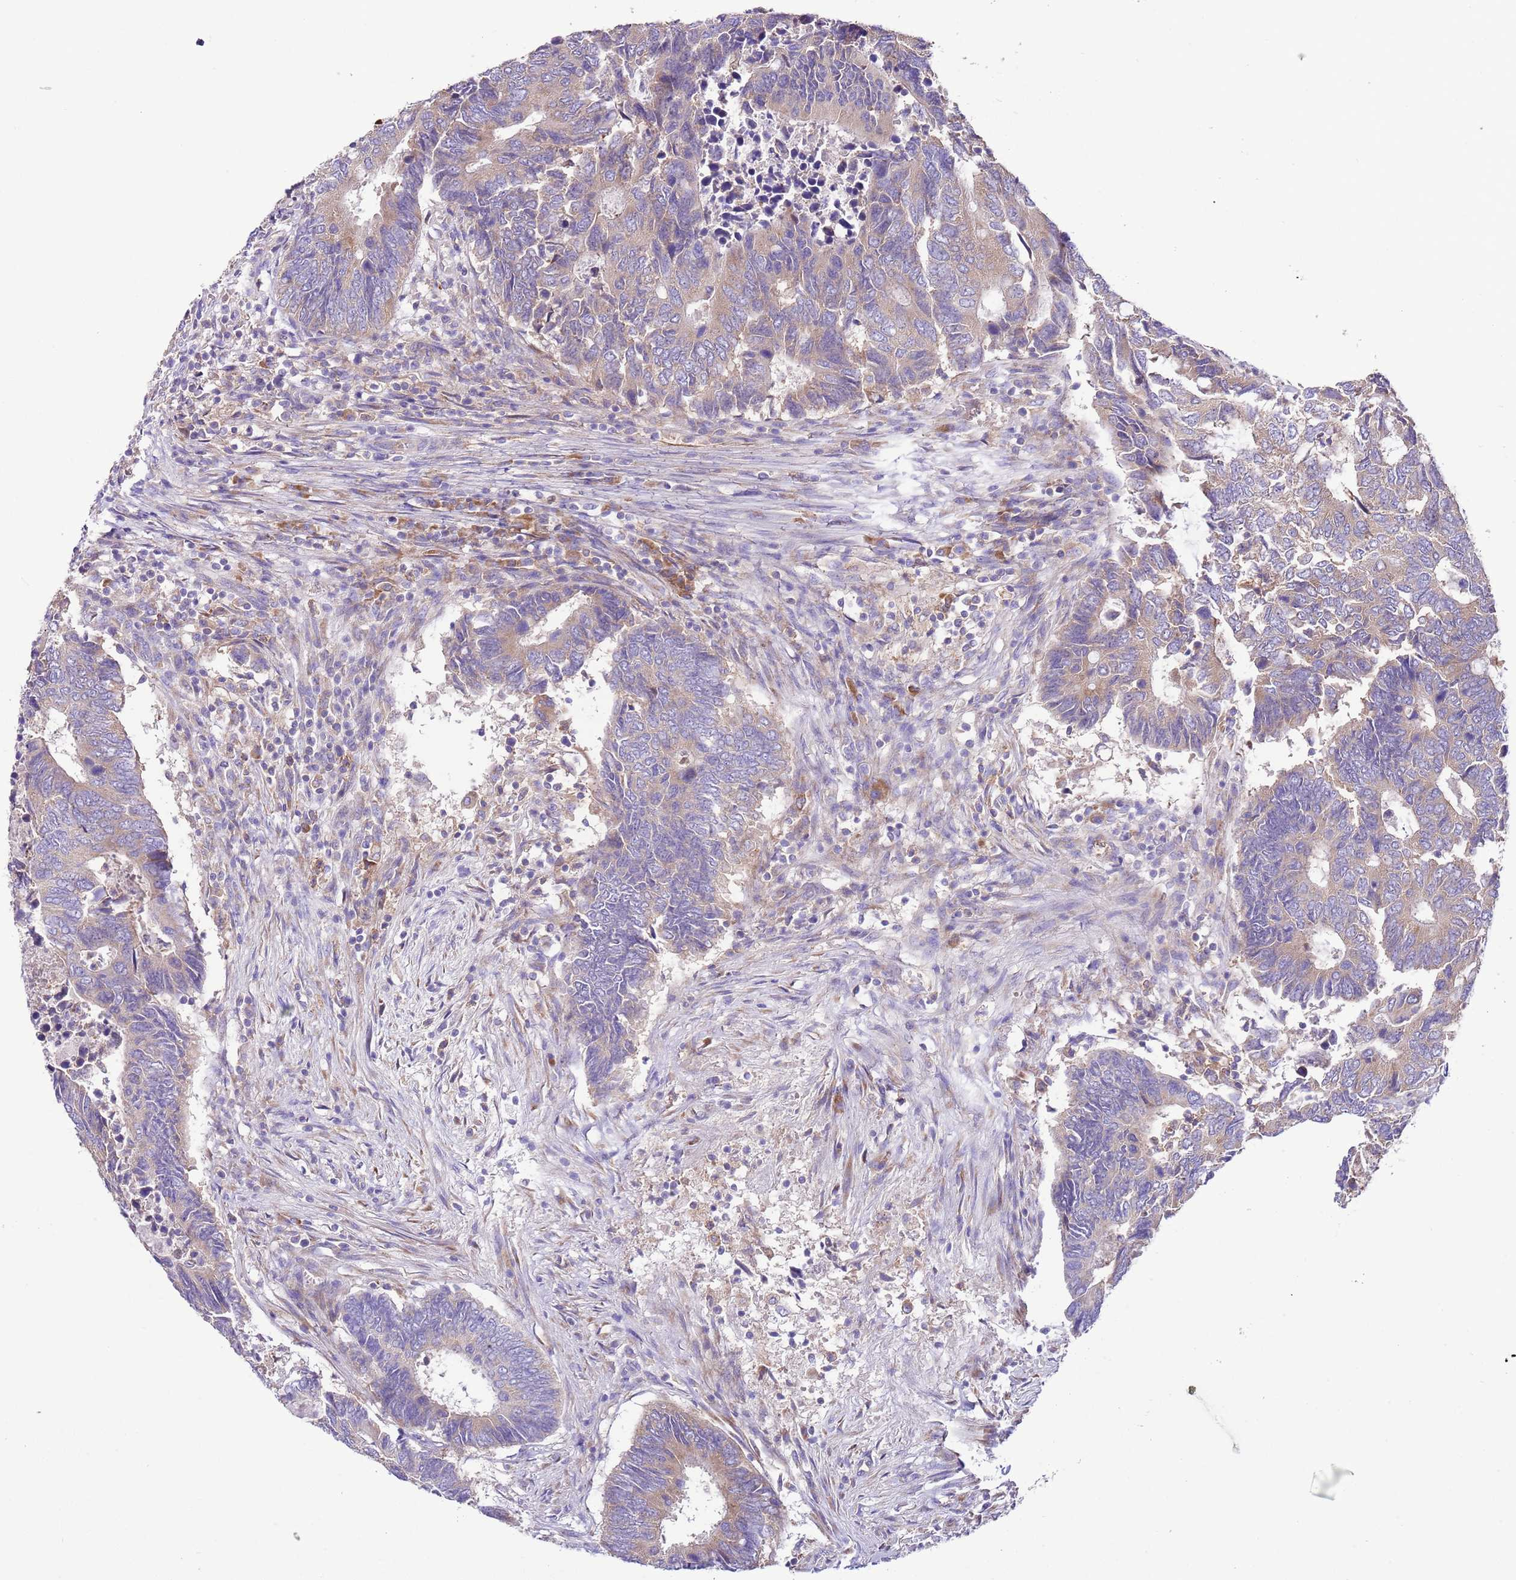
{"staining": {"intensity": "moderate", "quantity": "25%-75%", "location": "cytoplasmic/membranous"}, "tissue": "colorectal cancer", "cell_type": "Tumor cells", "image_type": "cancer", "snomed": [{"axis": "morphology", "description": "Adenocarcinoma, NOS"}, {"axis": "topography", "description": "Colon"}], "caption": "Adenocarcinoma (colorectal) stained with a protein marker demonstrates moderate staining in tumor cells.", "gene": "RPS10", "patient": {"sex": "male", "age": 87}}